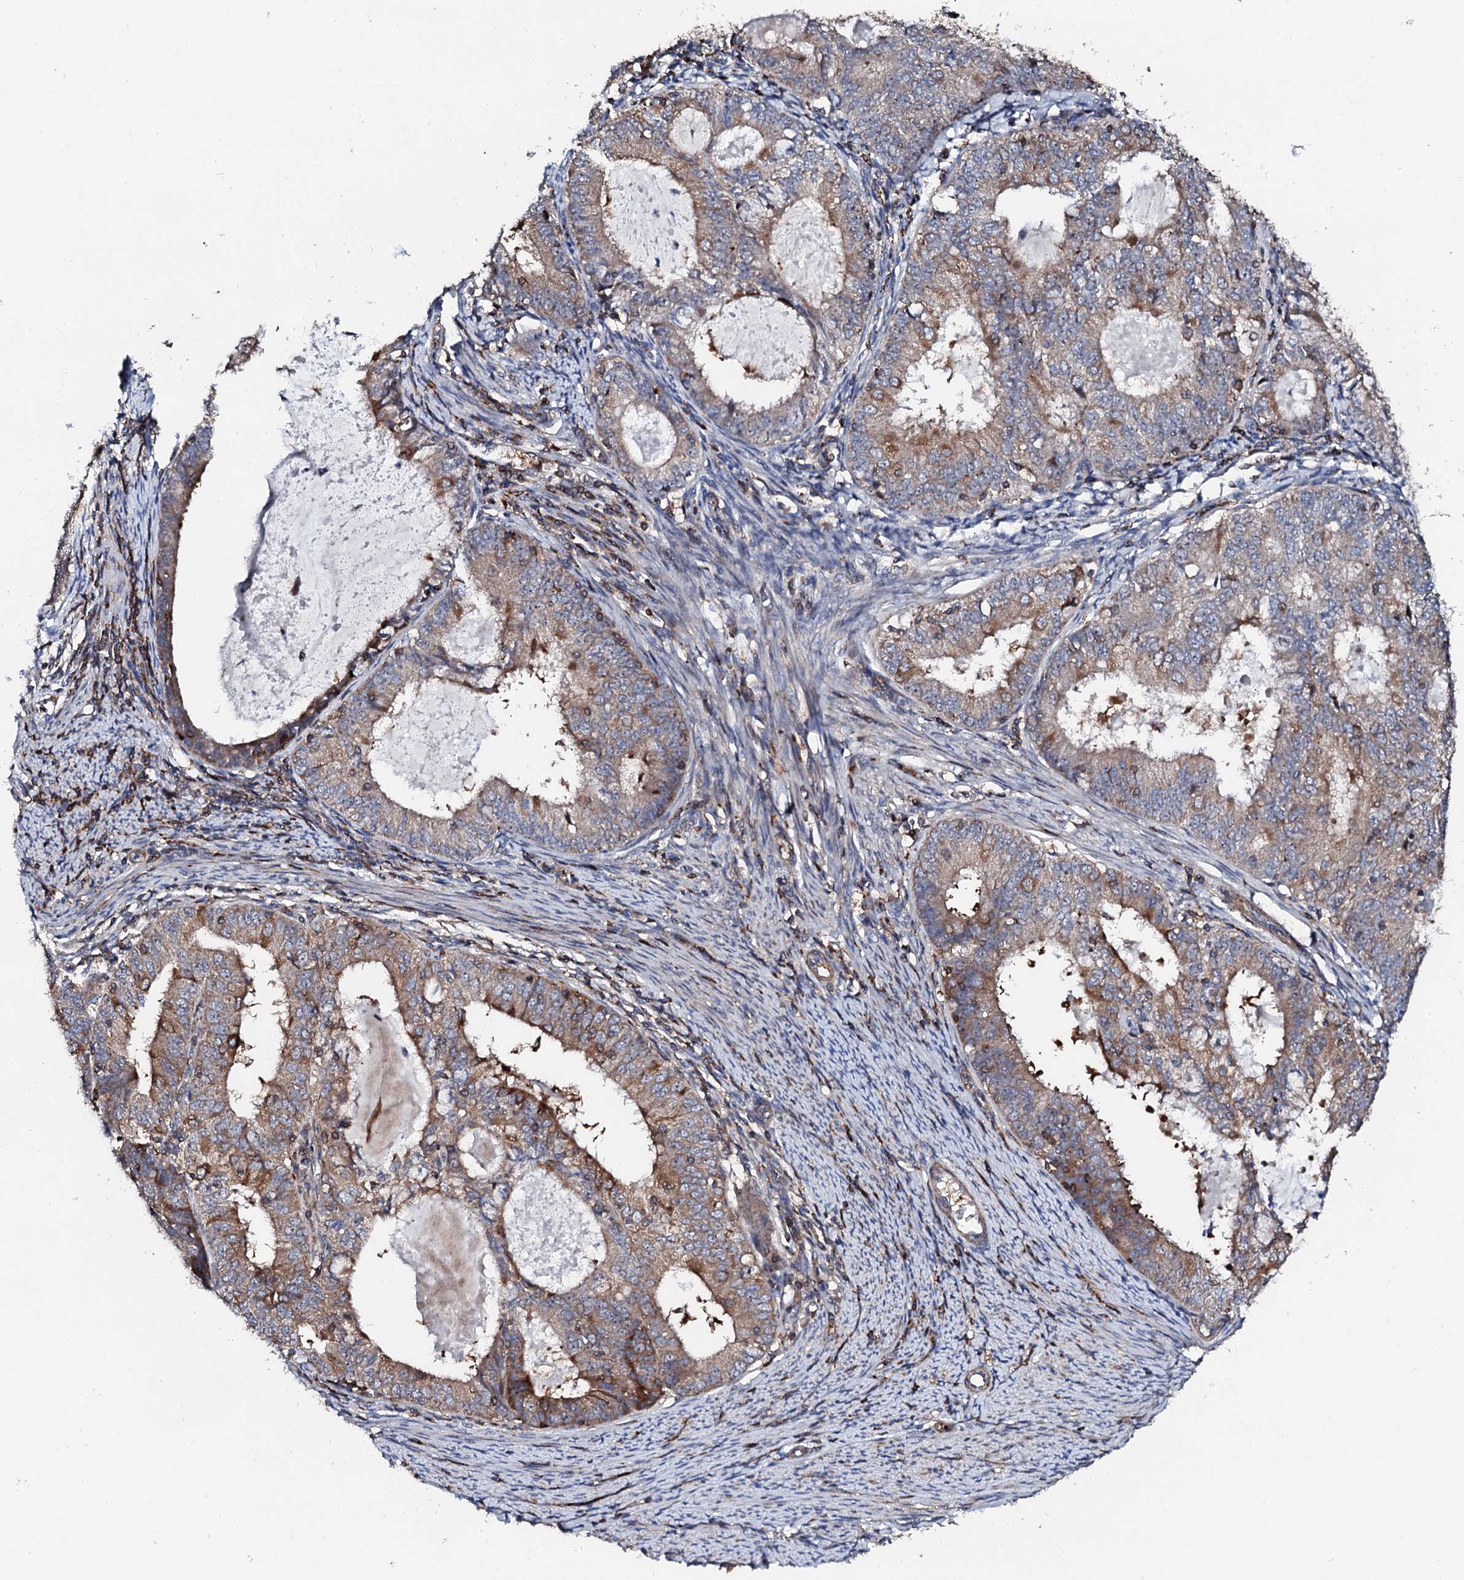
{"staining": {"intensity": "moderate", "quantity": "25%-75%", "location": "cytoplasmic/membranous"}, "tissue": "endometrial cancer", "cell_type": "Tumor cells", "image_type": "cancer", "snomed": [{"axis": "morphology", "description": "Adenocarcinoma, NOS"}, {"axis": "topography", "description": "Endometrium"}], "caption": "Immunohistochemical staining of human endometrial adenocarcinoma exhibits medium levels of moderate cytoplasmic/membranous staining in about 25%-75% of tumor cells.", "gene": "GTPBP4", "patient": {"sex": "female", "age": 57}}